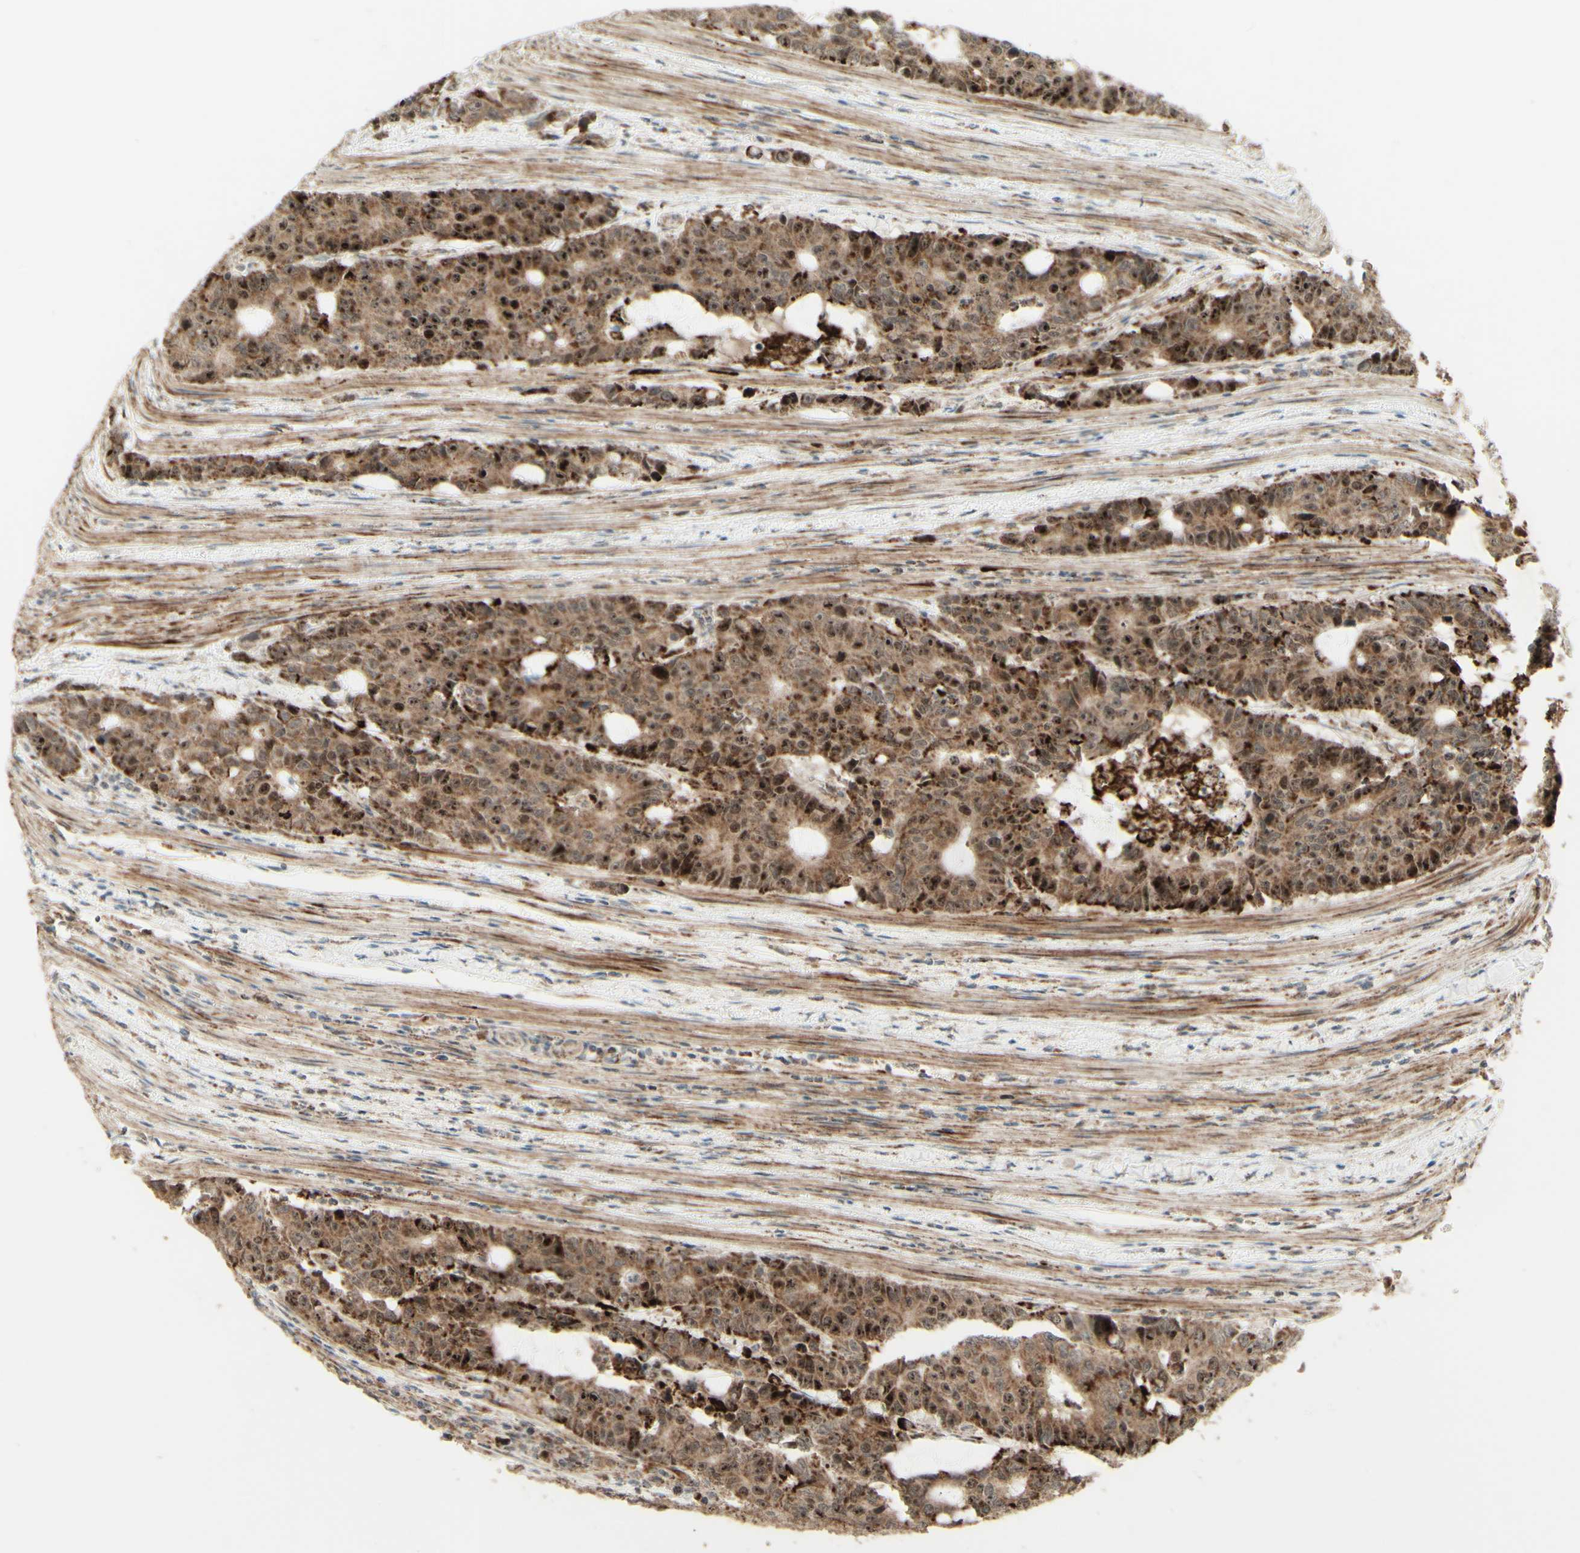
{"staining": {"intensity": "strong", "quantity": ">75%", "location": "cytoplasmic/membranous,nuclear"}, "tissue": "colorectal cancer", "cell_type": "Tumor cells", "image_type": "cancer", "snomed": [{"axis": "morphology", "description": "Adenocarcinoma, NOS"}, {"axis": "topography", "description": "Colon"}], "caption": "Brown immunohistochemical staining in colorectal cancer shows strong cytoplasmic/membranous and nuclear expression in approximately >75% of tumor cells.", "gene": "DHRS3", "patient": {"sex": "female", "age": 86}}